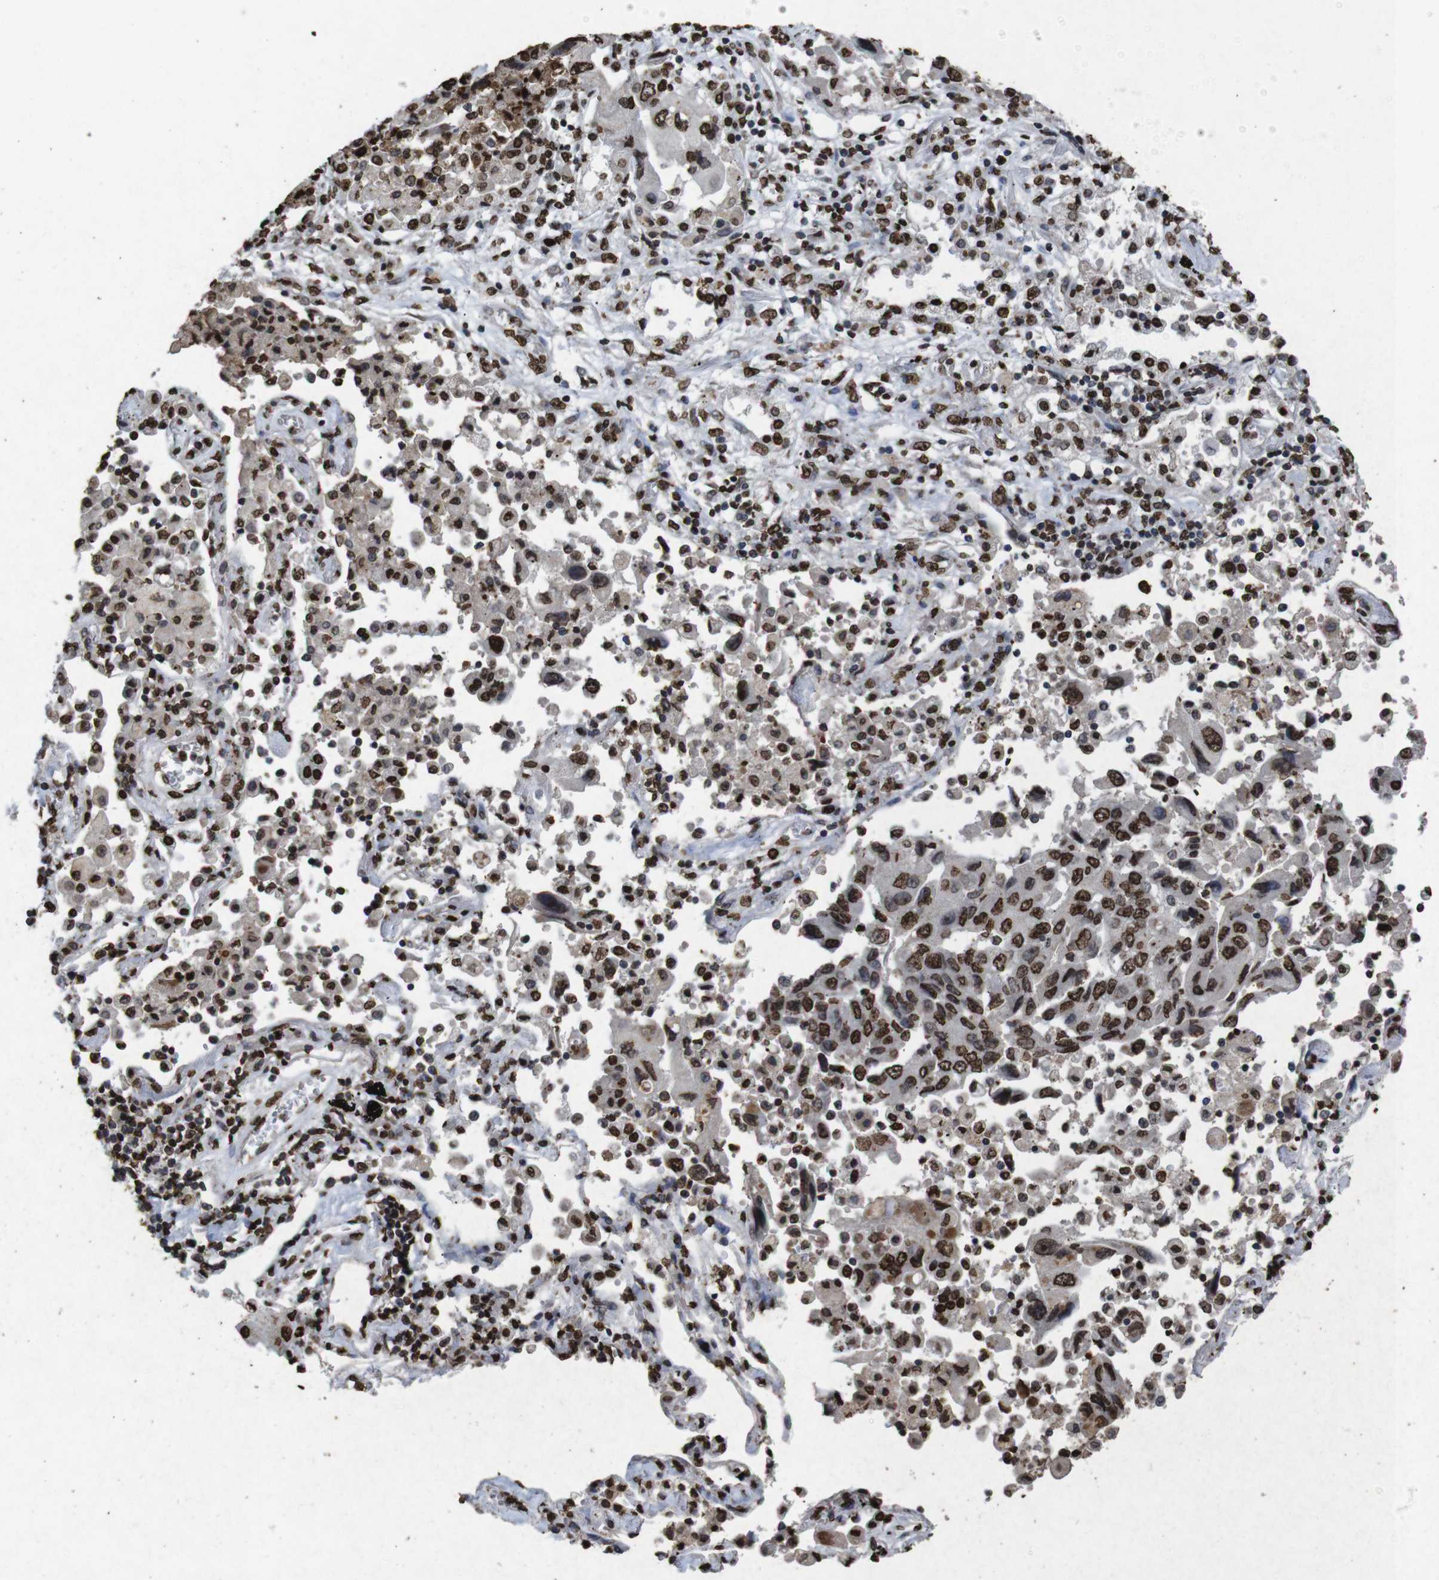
{"staining": {"intensity": "strong", "quantity": ">75%", "location": "nuclear"}, "tissue": "lung cancer", "cell_type": "Tumor cells", "image_type": "cancer", "snomed": [{"axis": "morphology", "description": "Adenocarcinoma, NOS"}, {"axis": "topography", "description": "Lung"}], "caption": "Protein staining of adenocarcinoma (lung) tissue shows strong nuclear expression in approximately >75% of tumor cells. (Stains: DAB (3,3'-diaminobenzidine) in brown, nuclei in blue, Microscopy: brightfield microscopy at high magnification).", "gene": "MDM2", "patient": {"sex": "female", "age": 65}}